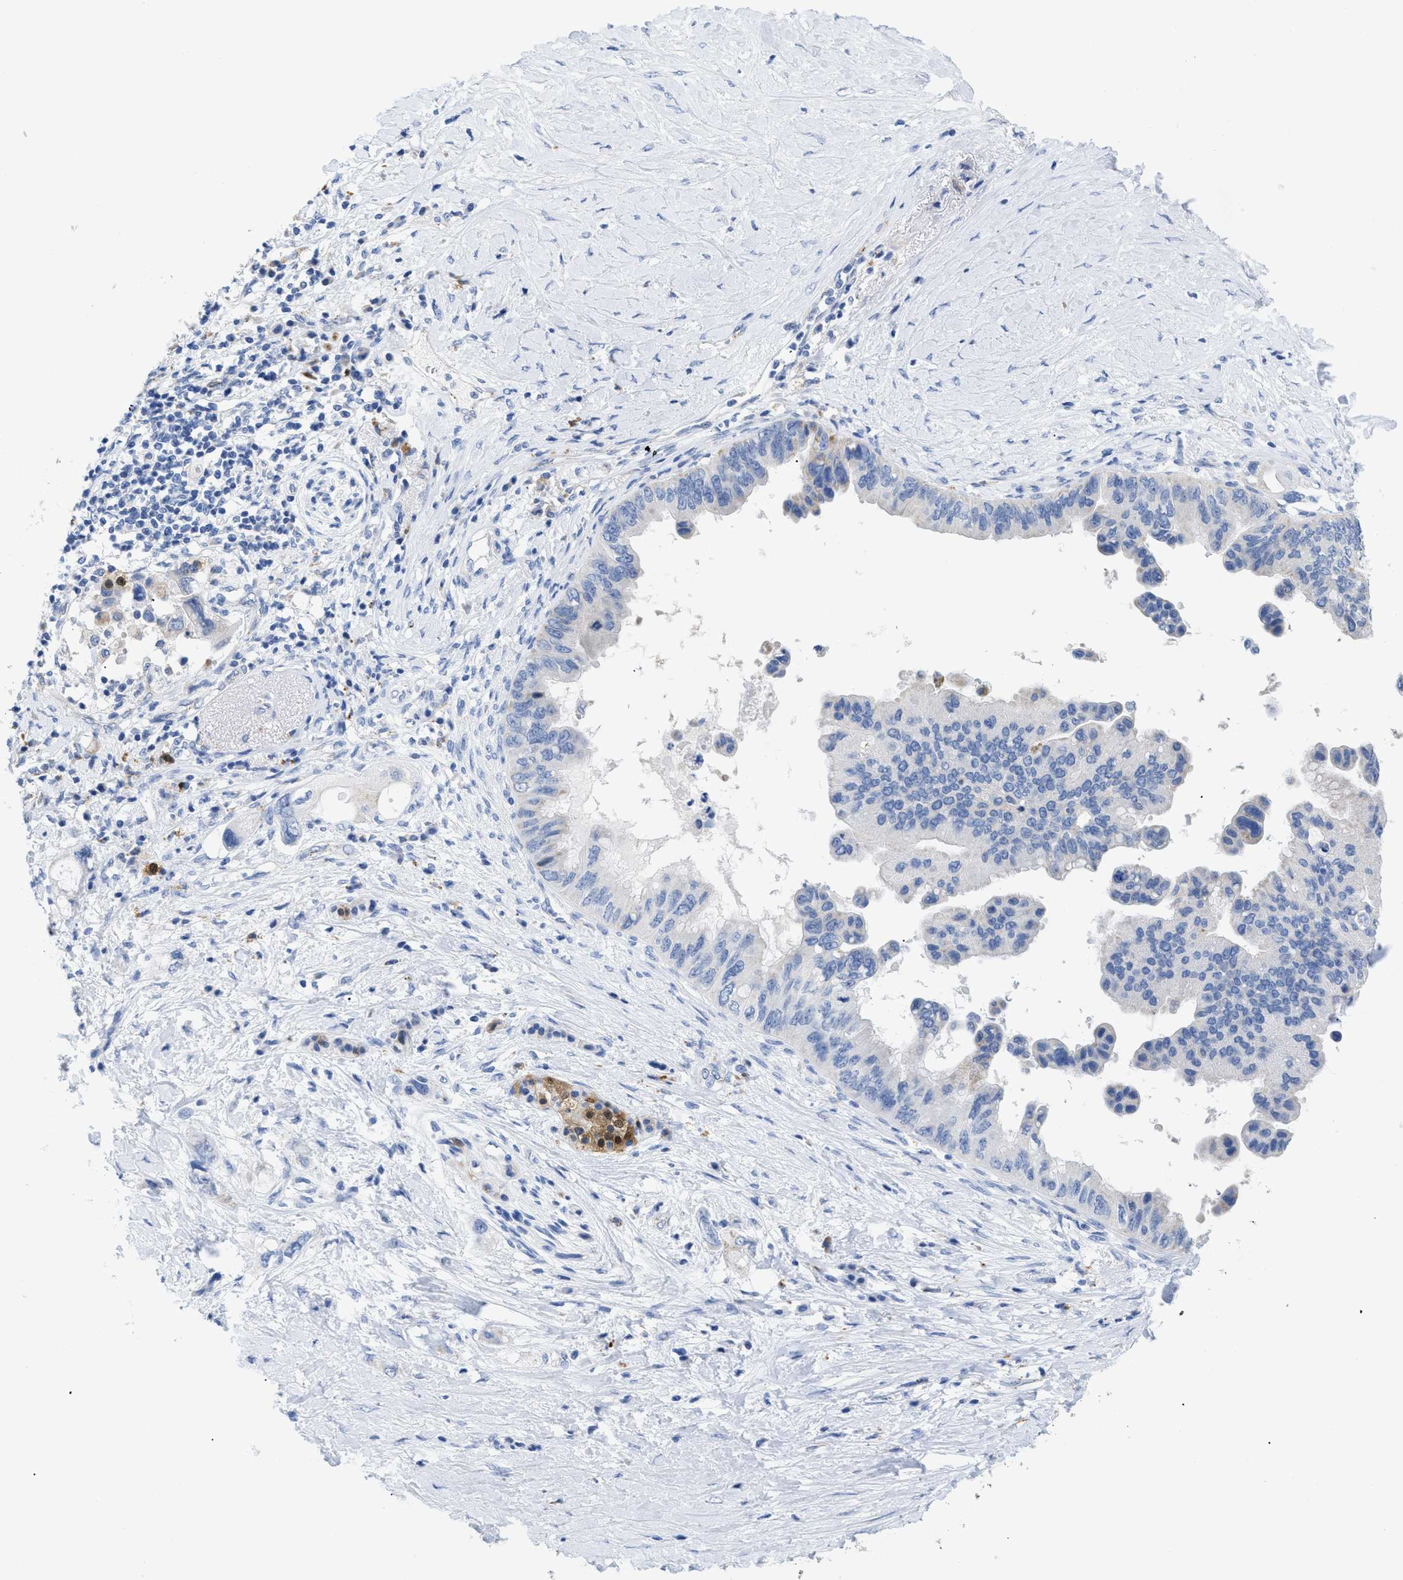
{"staining": {"intensity": "negative", "quantity": "none", "location": "none"}, "tissue": "pancreatic cancer", "cell_type": "Tumor cells", "image_type": "cancer", "snomed": [{"axis": "morphology", "description": "Adenocarcinoma, NOS"}, {"axis": "topography", "description": "Pancreas"}], "caption": "Immunohistochemistry (IHC) image of neoplastic tissue: human pancreatic cancer stained with DAB (3,3'-diaminobenzidine) exhibits no significant protein staining in tumor cells.", "gene": "APOBEC2", "patient": {"sex": "female", "age": 56}}